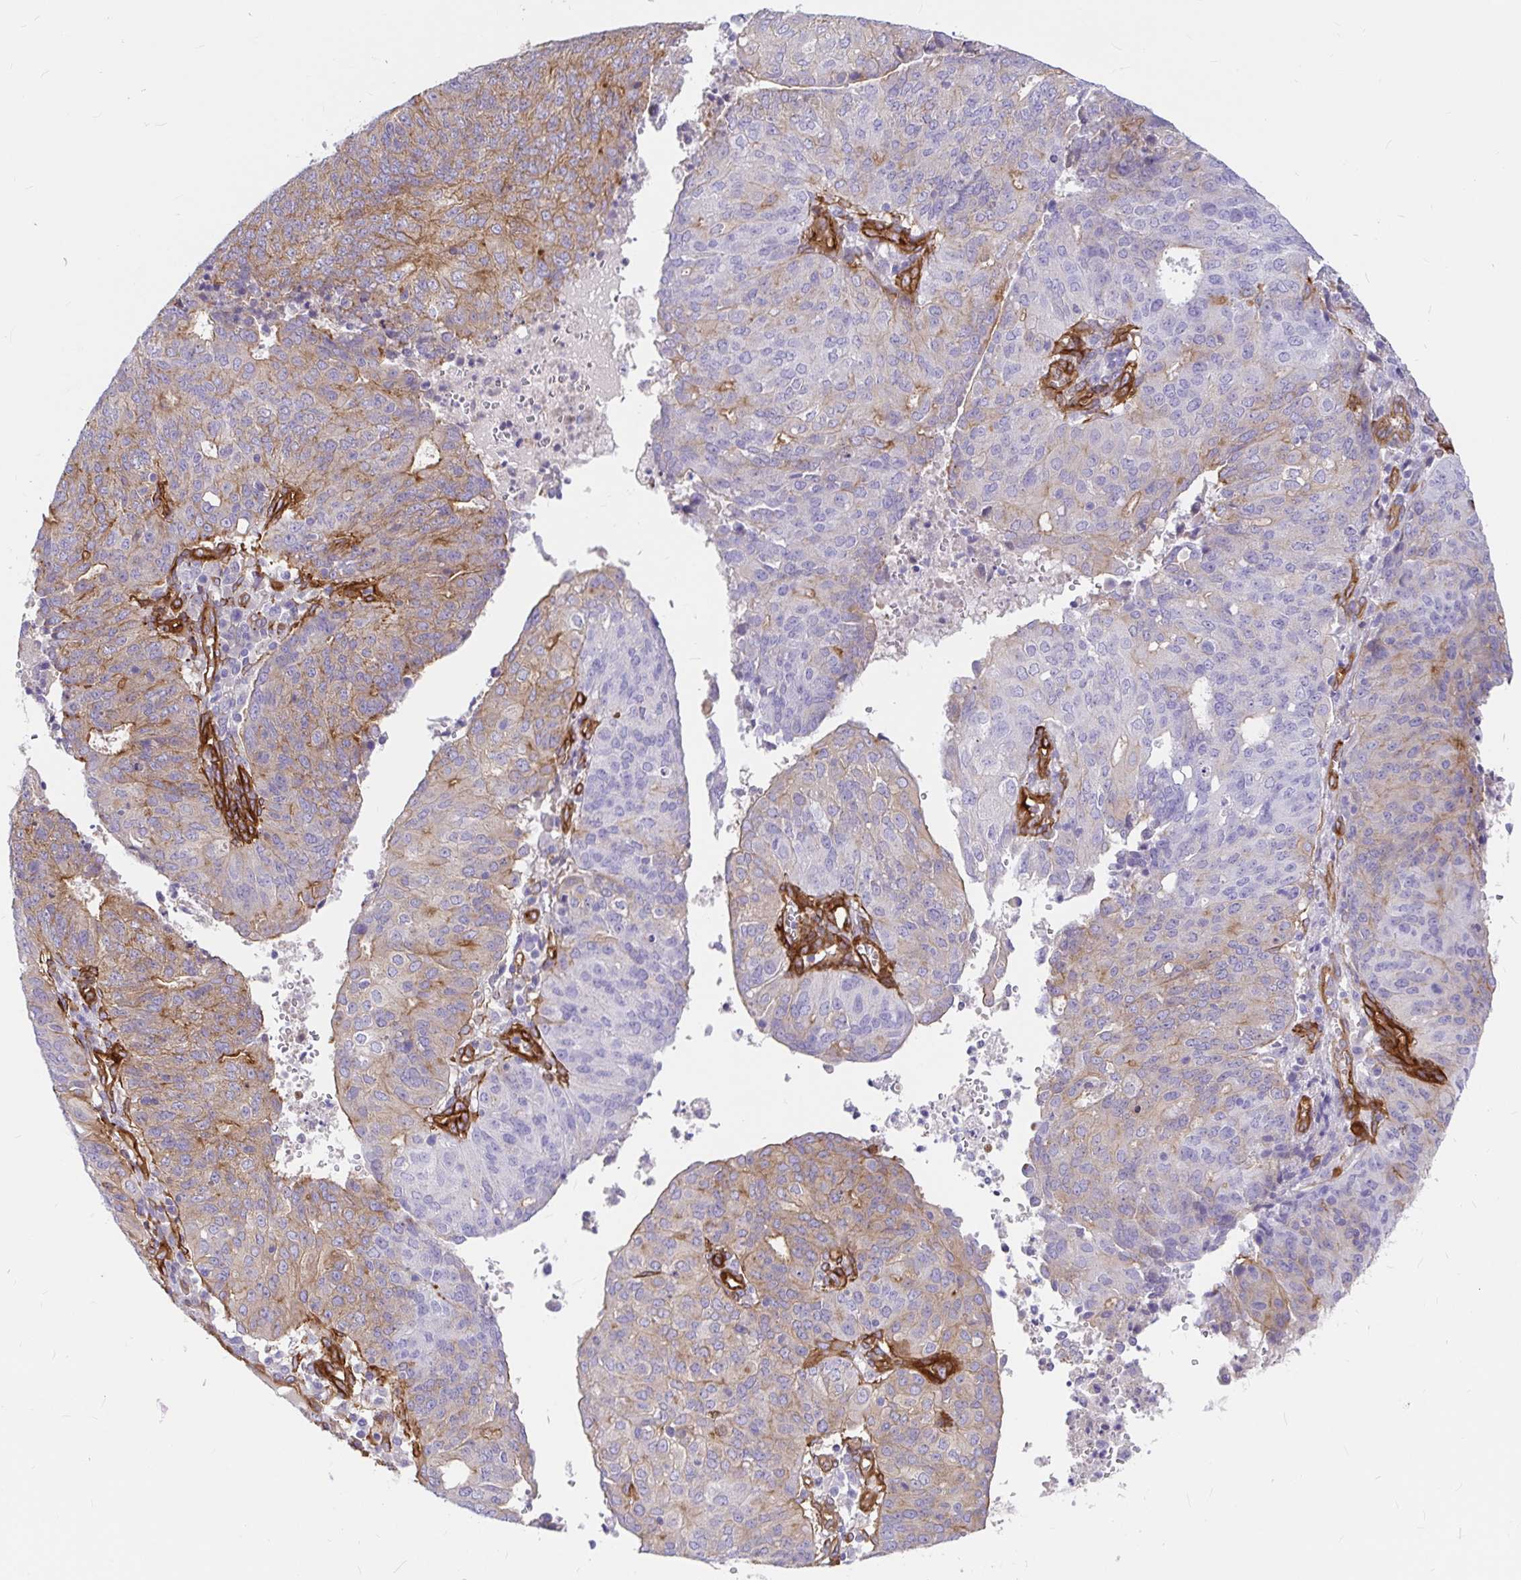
{"staining": {"intensity": "moderate", "quantity": "25%-75%", "location": "cytoplasmic/membranous"}, "tissue": "endometrial cancer", "cell_type": "Tumor cells", "image_type": "cancer", "snomed": [{"axis": "morphology", "description": "Adenocarcinoma, NOS"}, {"axis": "topography", "description": "Endometrium"}], "caption": "Endometrial cancer (adenocarcinoma) stained with a protein marker demonstrates moderate staining in tumor cells.", "gene": "MYO1B", "patient": {"sex": "female", "age": 82}}